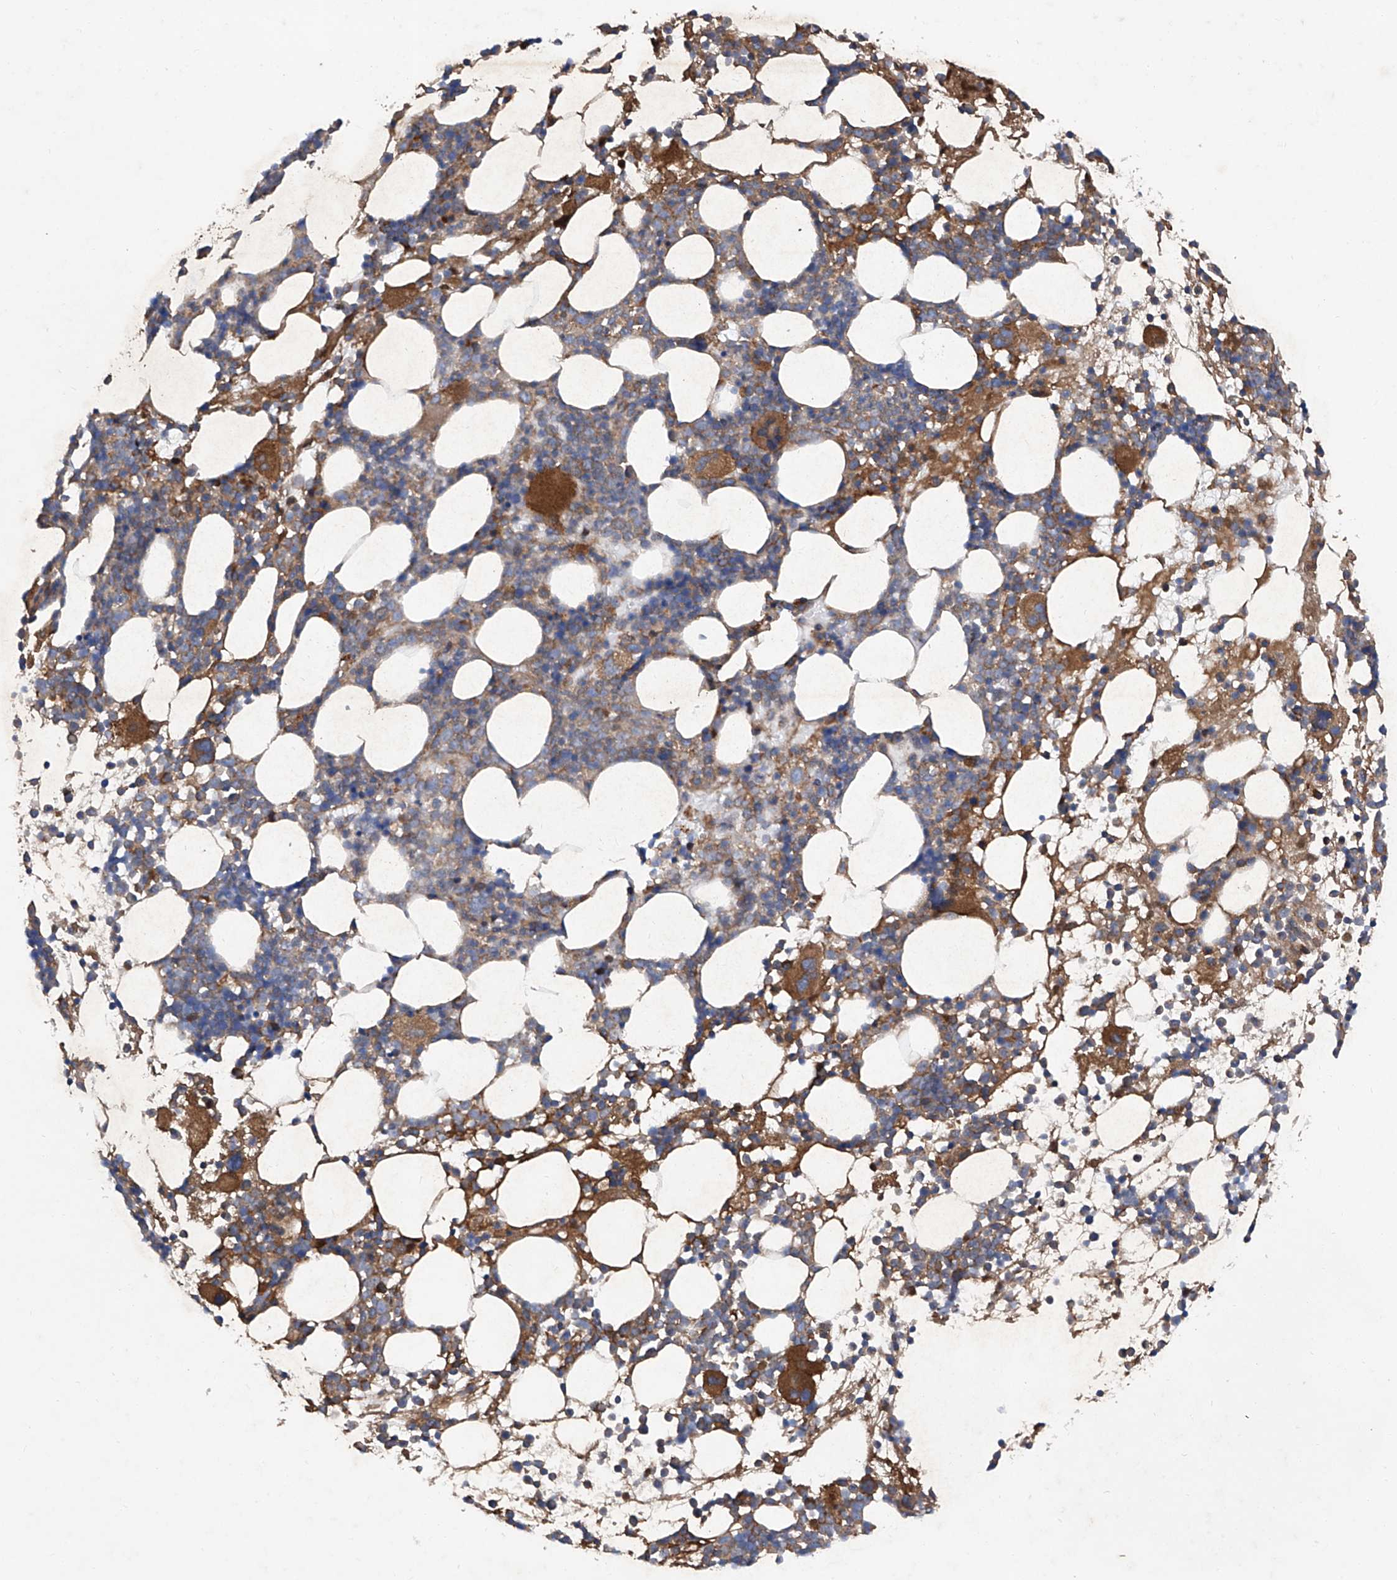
{"staining": {"intensity": "strong", "quantity": "<25%", "location": "cytoplasmic/membranous"}, "tissue": "bone marrow", "cell_type": "Hematopoietic cells", "image_type": "normal", "snomed": [{"axis": "morphology", "description": "Normal tissue, NOS"}, {"axis": "topography", "description": "Bone marrow"}], "caption": "Bone marrow stained for a protein (brown) reveals strong cytoplasmic/membranous positive expression in about <25% of hematopoietic cells.", "gene": "ASCC3", "patient": {"sex": "female", "age": 57}}